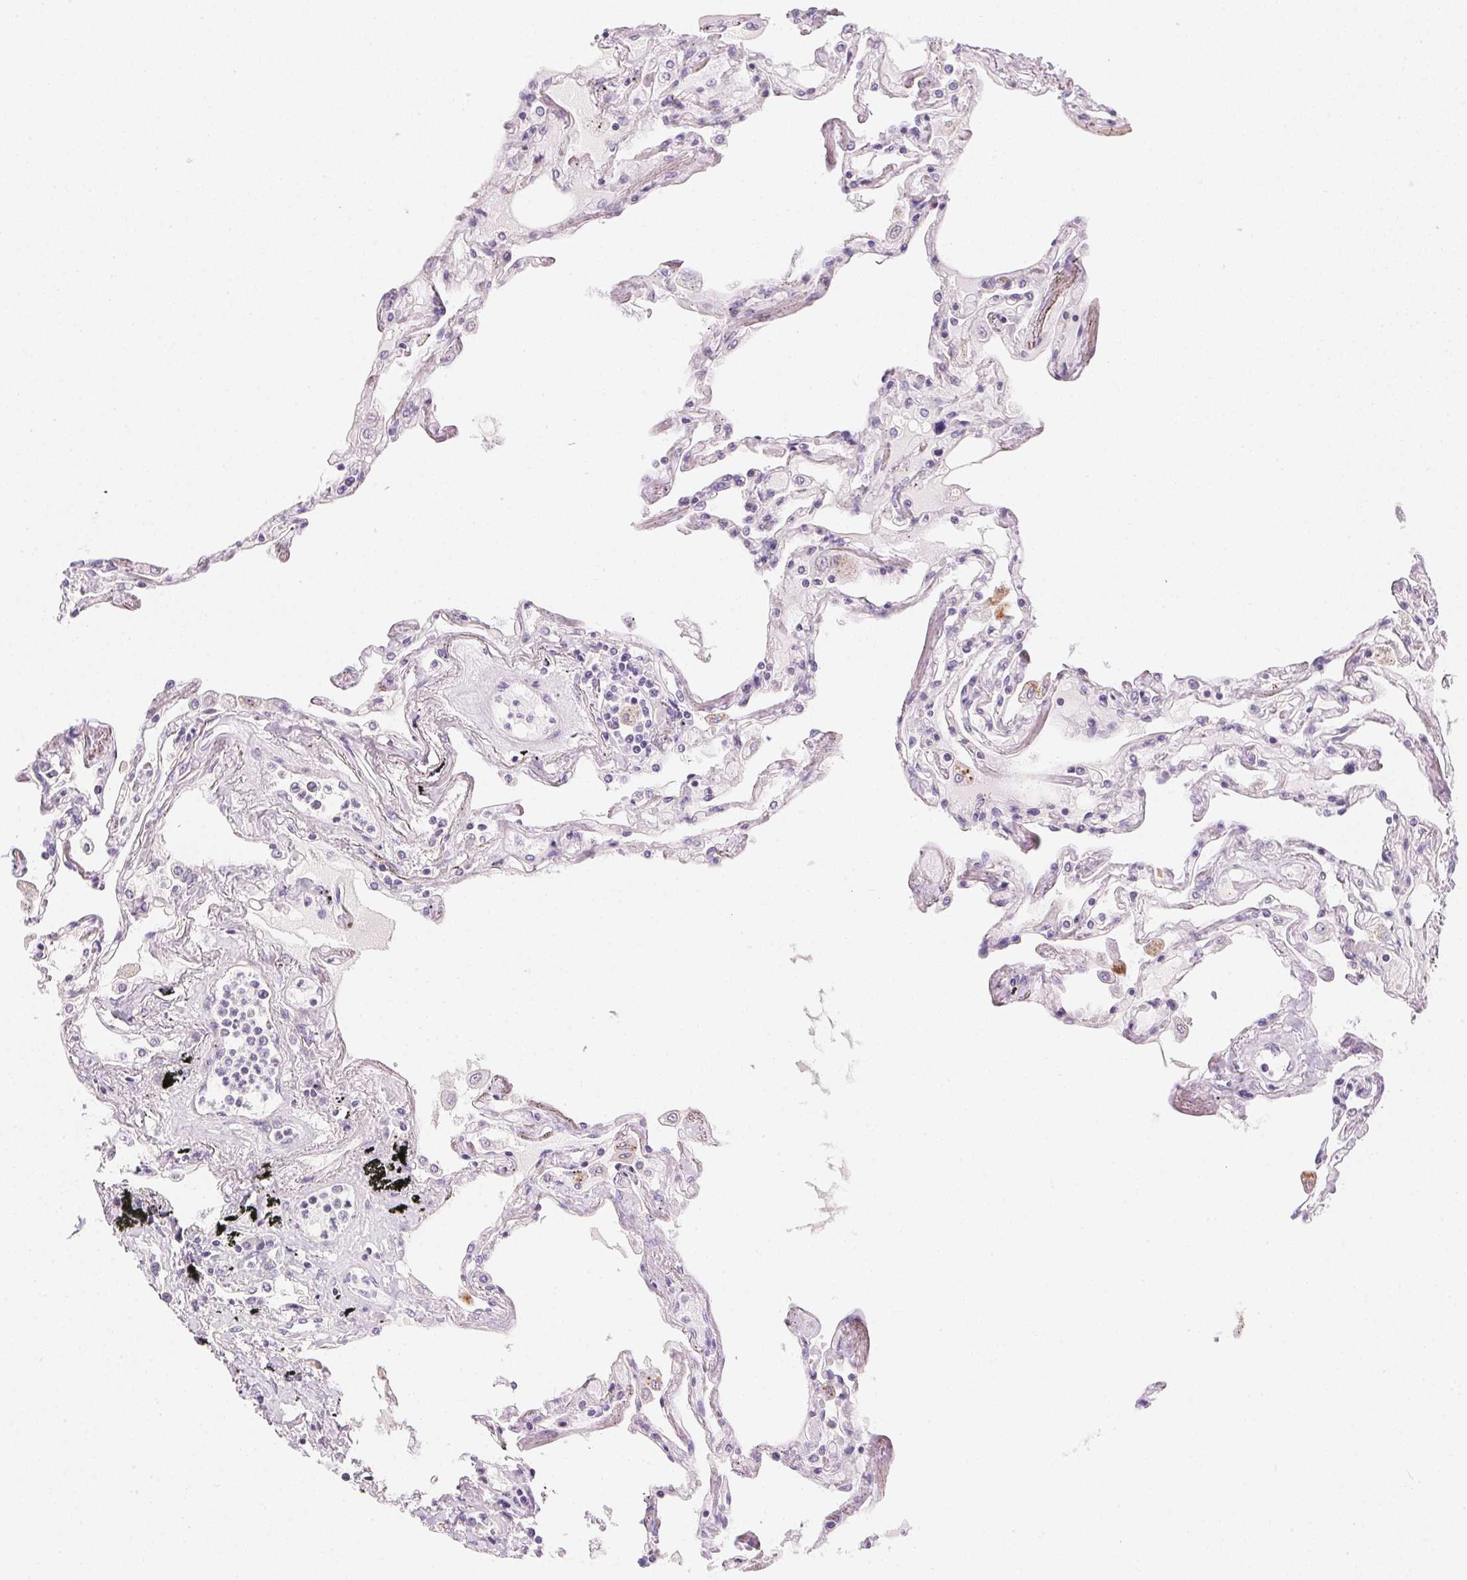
{"staining": {"intensity": "negative", "quantity": "none", "location": "none"}, "tissue": "lung", "cell_type": "Alveolar cells", "image_type": "normal", "snomed": [{"axis": "morphology", "description": "Normal tissue, NOS"}, {"axis": "morphology", "description": "Adenocarcinoma, NOS"}, {"axis": "topography", "description": "Cartilage tissue"}, {"axis": "topography", "description": "Lung"}], "caption": "Unremarkable lung was stained to show a protein in brown. There is no significant positivity in alveolar cells. Nuclei are stained in blue.", "gene": "GSDMC", "patient": {"sex": "female", "age": 67}}